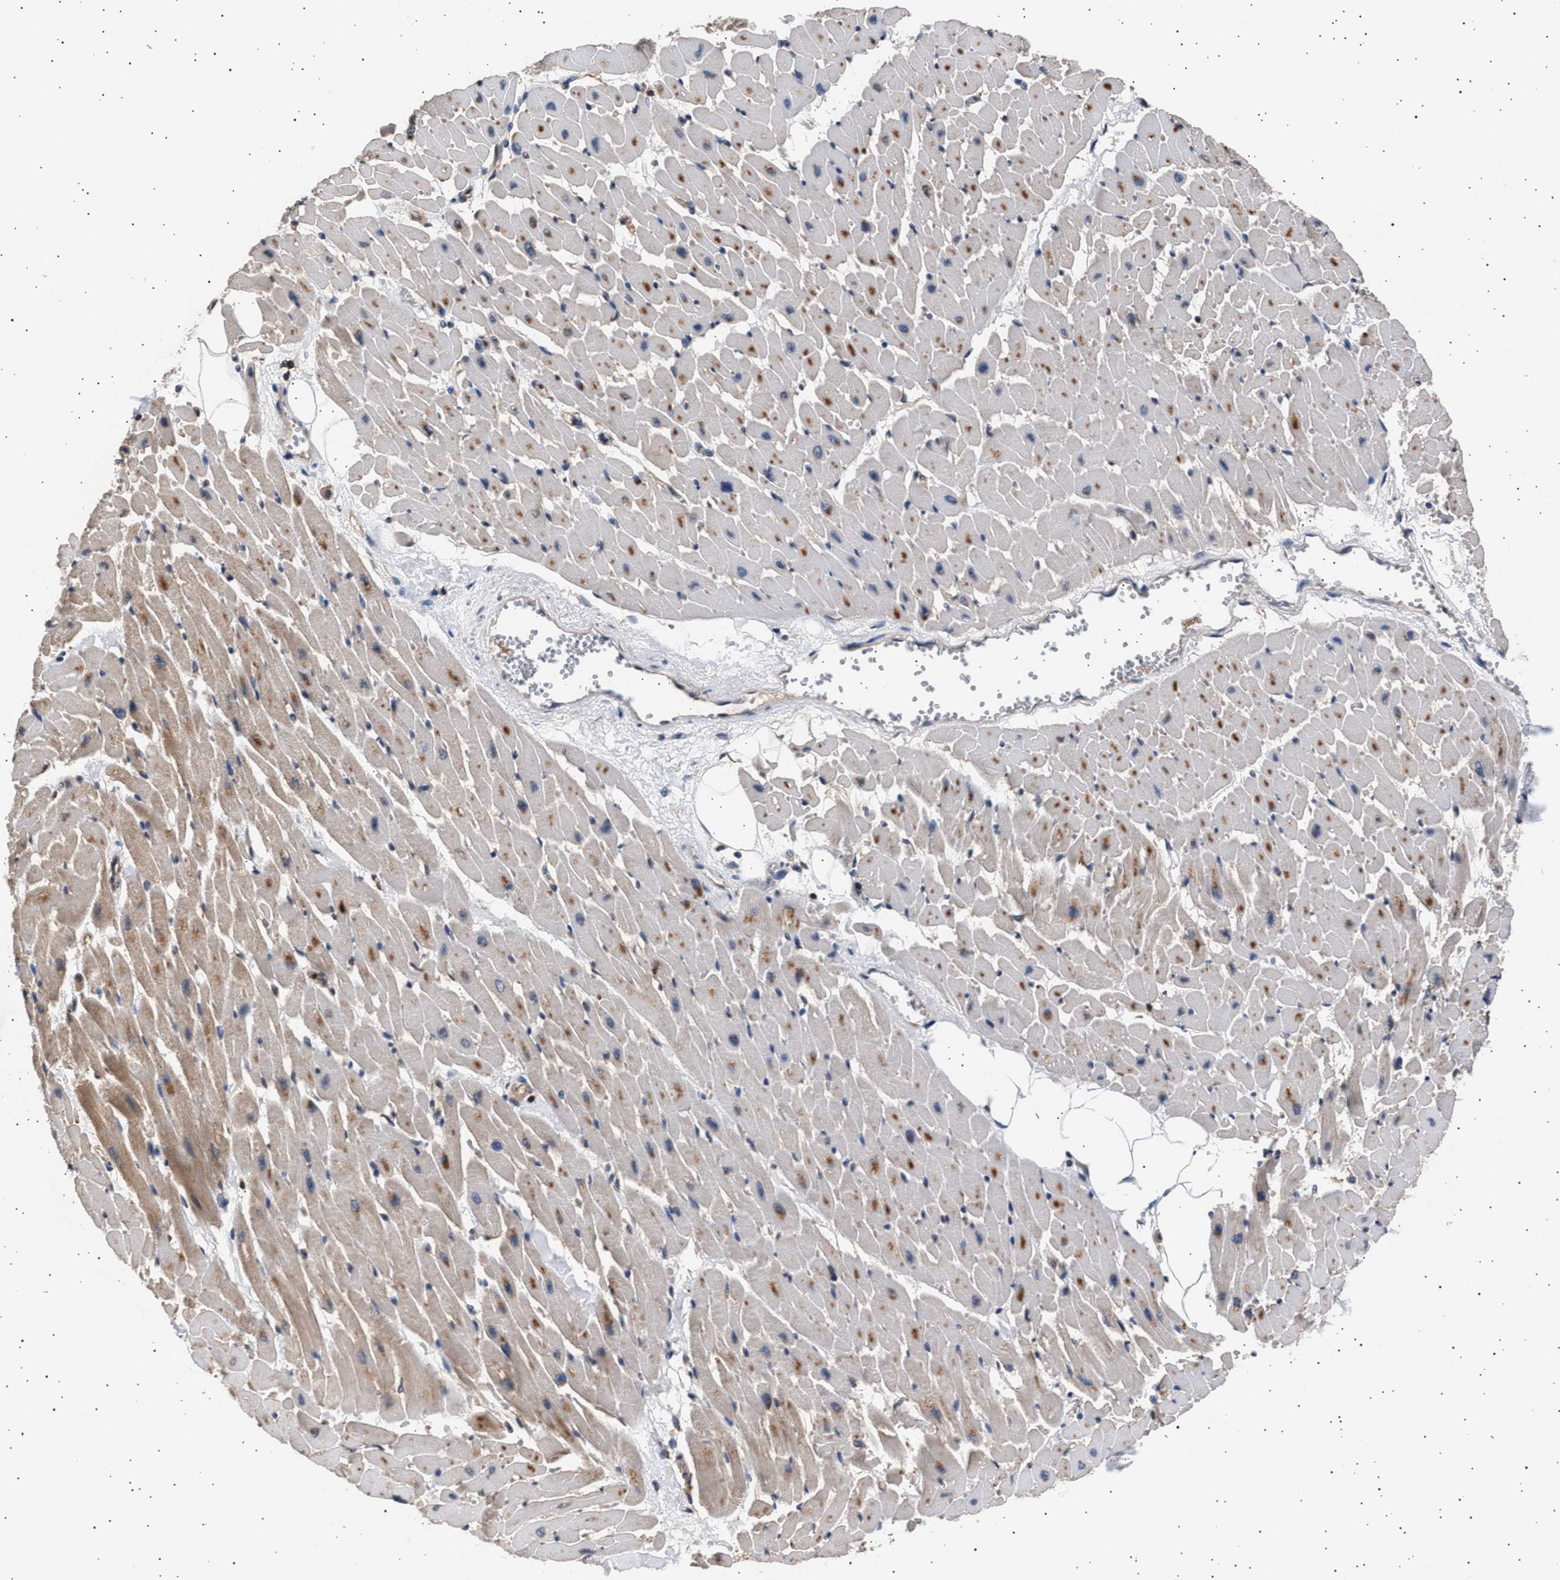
{"staining": {"intensity": "moderate", "quantity": "25%-75%", "location": "cytoplasmic/membranous"}, "tissue": "heart muscle", "cell_type": "Cardiomyocytes", "image_type": "normal", "snomed": [{"axis": "morphology", "description": "Normal tissue, NOS"}, {"axis": "topography", "description": "Heart"}], "caption": "Heart muscle stained with a brown dye exhibits moderate cytoplasmic/membranous positive expression in approximately 25%-75% of cardiomyocytes.", "gene": "GRAP2", "patient": {"sex": "female", "age": 19}}